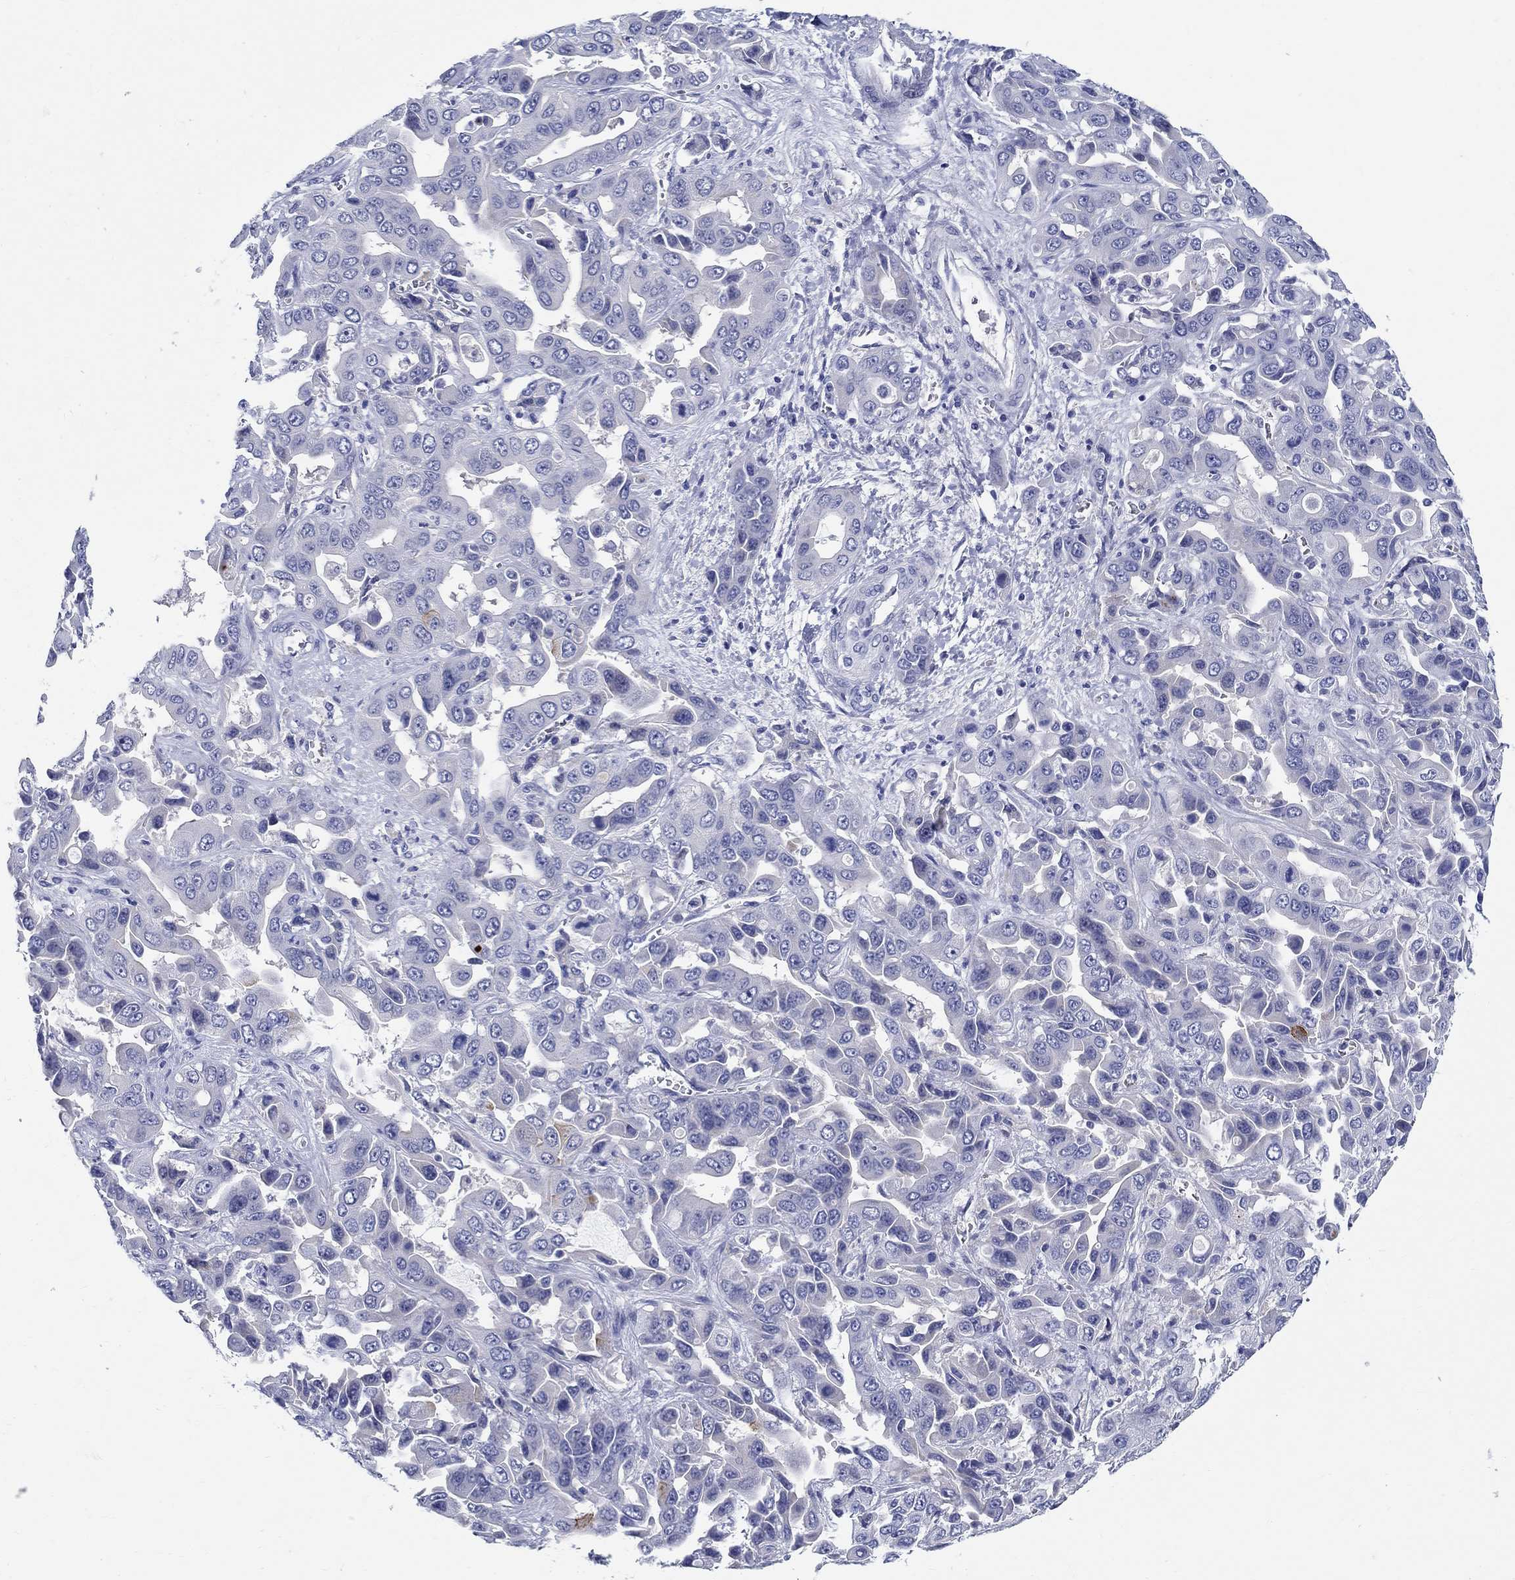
{"staining": {"intensity": "negative", "quantity": "none", "location": "none"}, "tissue": "liver cancer", "cell_type": "Tumor cells", "image_type": "cancer", "snomed": [{"axis": "morphology", "description": "Cholangiocarcinoma"}, {"axis": "topography", "description": "Liver"}], "caption": "Immunohistochemistry (IHC) of liver cancer displays no positivity in tumor cells. (DAB IHC visualized using brightfield microscopy, high magnification).", "gene": "CRYGD", "patient": {"sex": "female", "age": 52}}